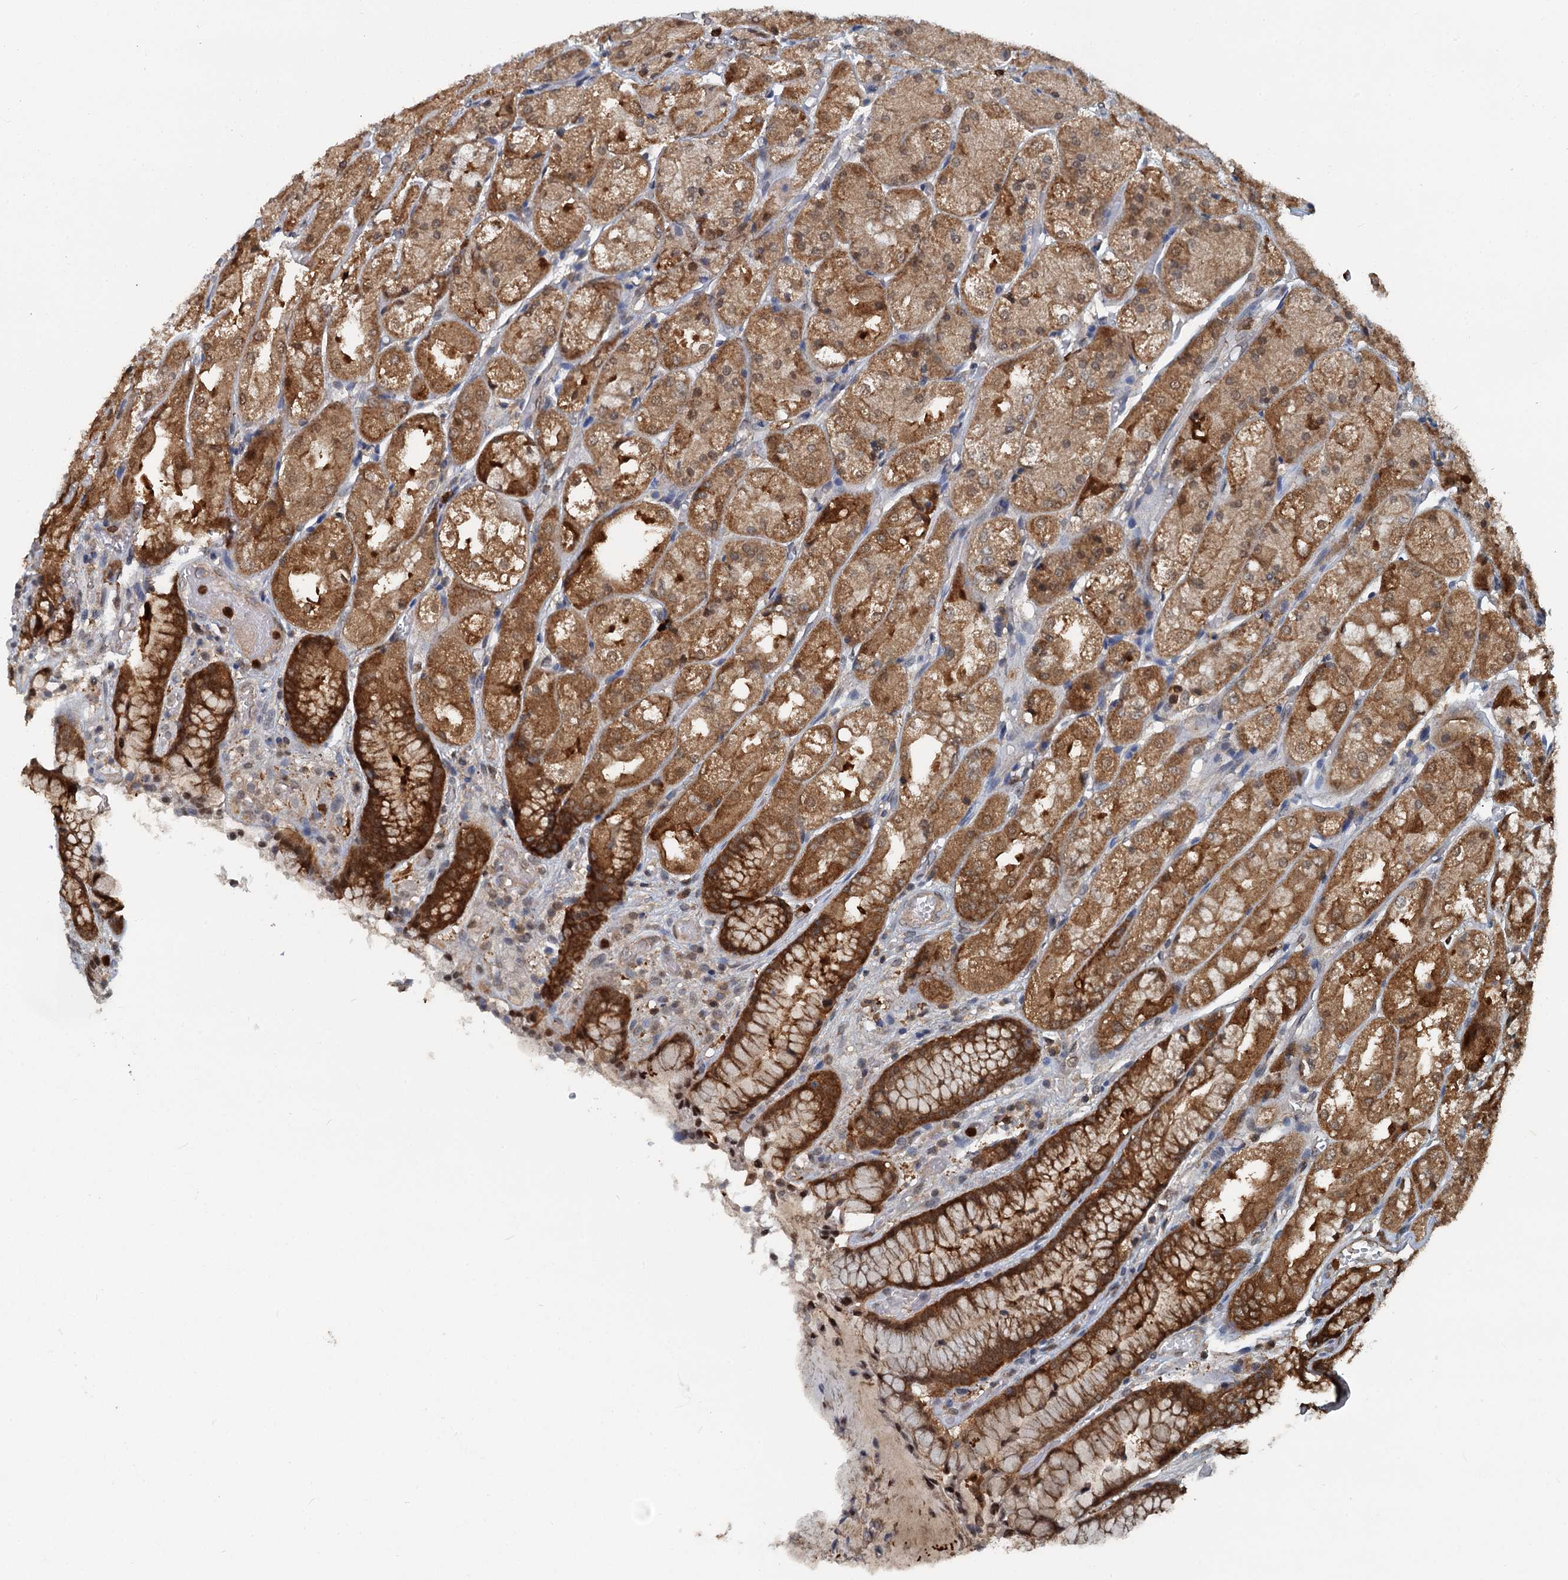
{"staining": {"intensity": "moderate", "quantity": ">75%", "location": "cytoplasmic/membranous"}, "tissue": "stomach", "cell_type": "Glandular cells", "image_type": "normal", "snomed": [{"axis": "morphology", "description": "Normal tissue, NOS"}, {"axis": "topography", "description": "Stomach, upper"}], "caption": "Moderate cytoplasmic/membranous positivity is identified in about >75% of glandular cells in benign stomach. The protein of interest is shown in brown color, while the nuclei are stained blue.", "gene": "GPI", "patient": {"sex": "male", "age": 72}}